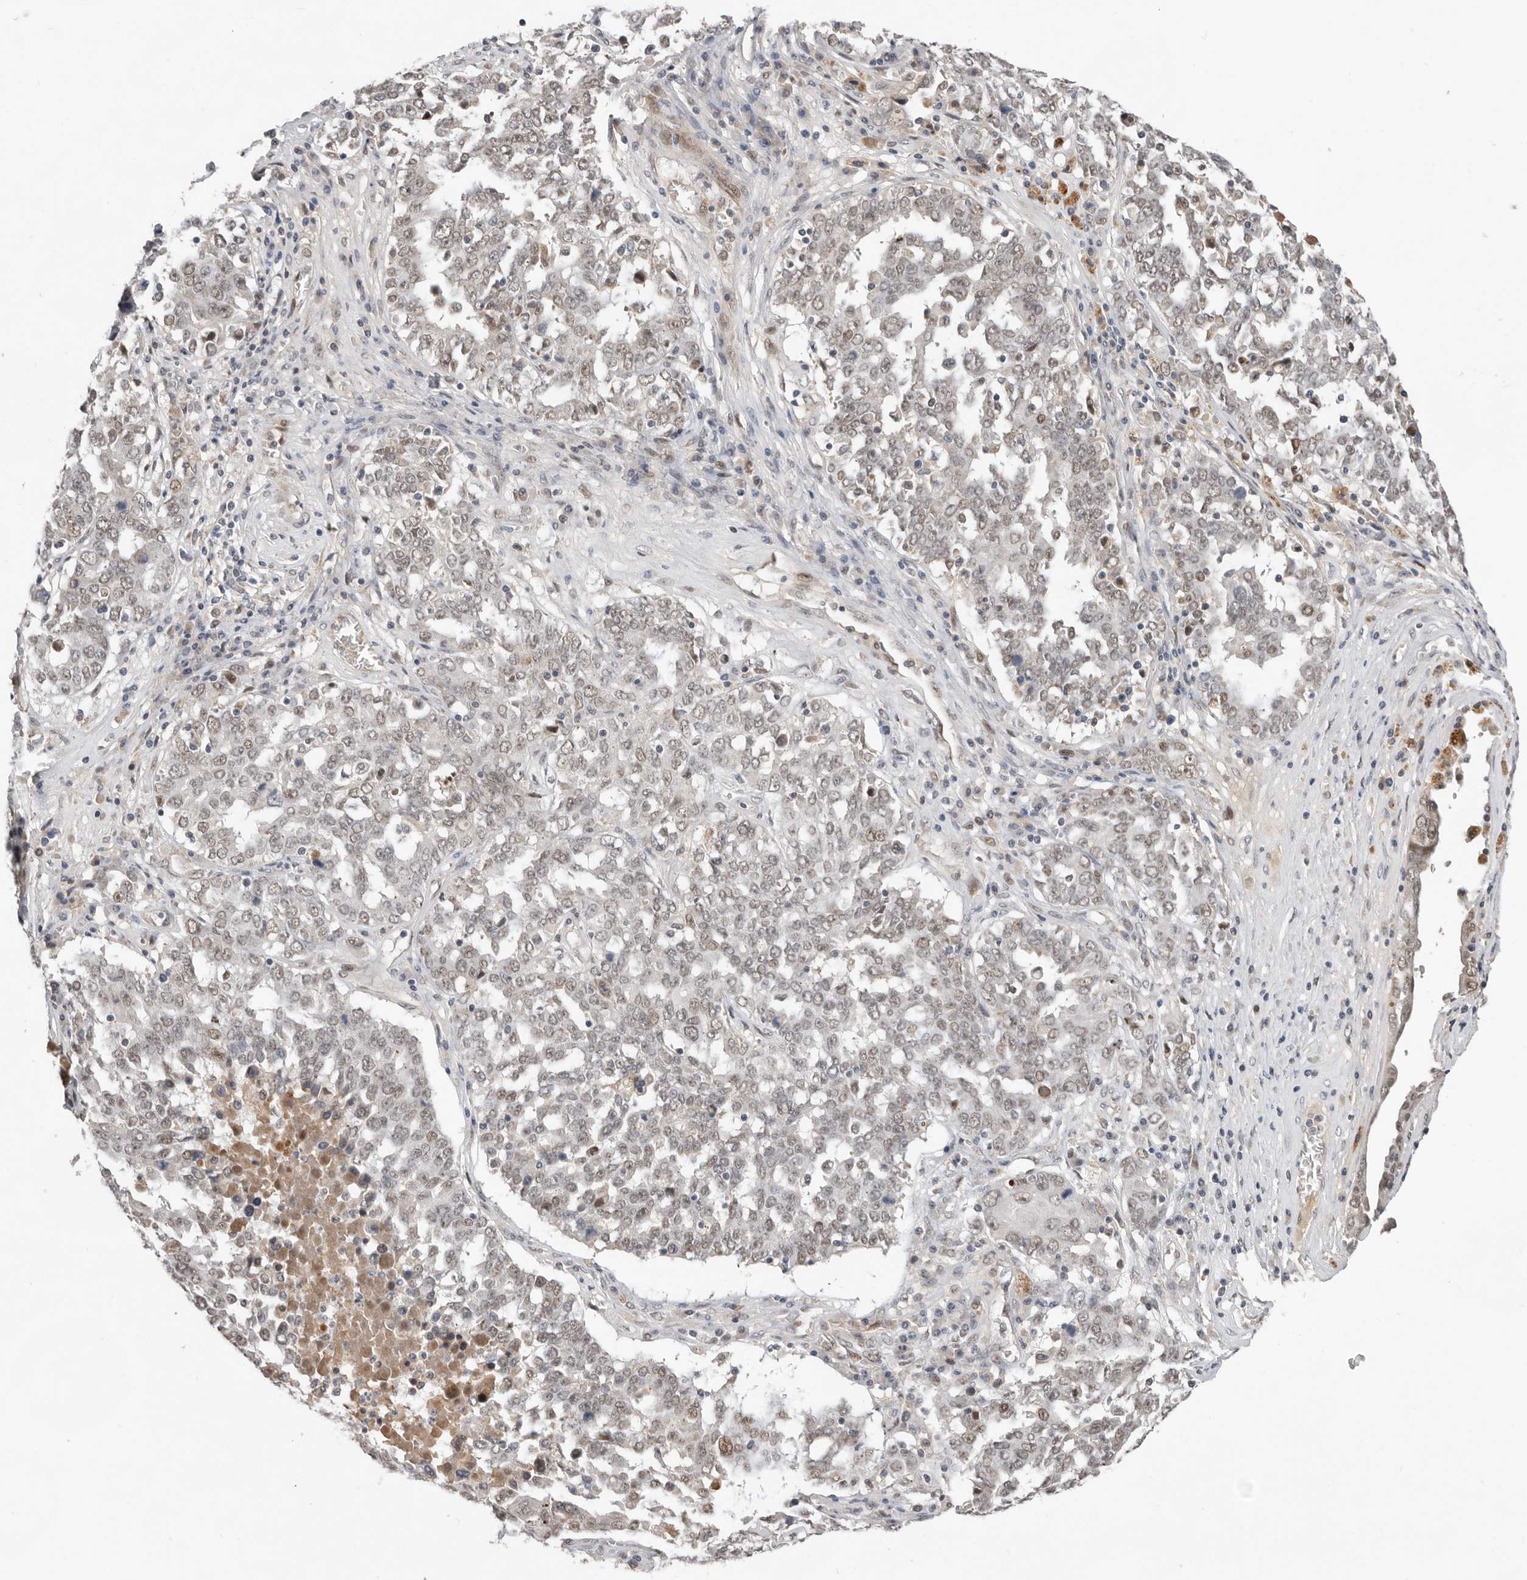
{"staining": {"intensity": "weak", "quantity": ">75%", "location": "cytoplasmic/membranous,nuclear"}, "tissue": "ovarian cancer", "cell_type": "Tumor cells", "image_type": "cancer", "snomed": [{"axis": "morphology", "description": "Carcinoma, endometroid"}, {"axis": "topography", "description": "Ovary"}], "caption": "This is an image of immunohistochemistry staining of endometroid carcinoma (ovarian), which shows weak expression in the cytoplasmic/membranous and nuclear of tumor cells.", "gene": "BRCA2", "patient": {"sex": "female", "age": 62}}